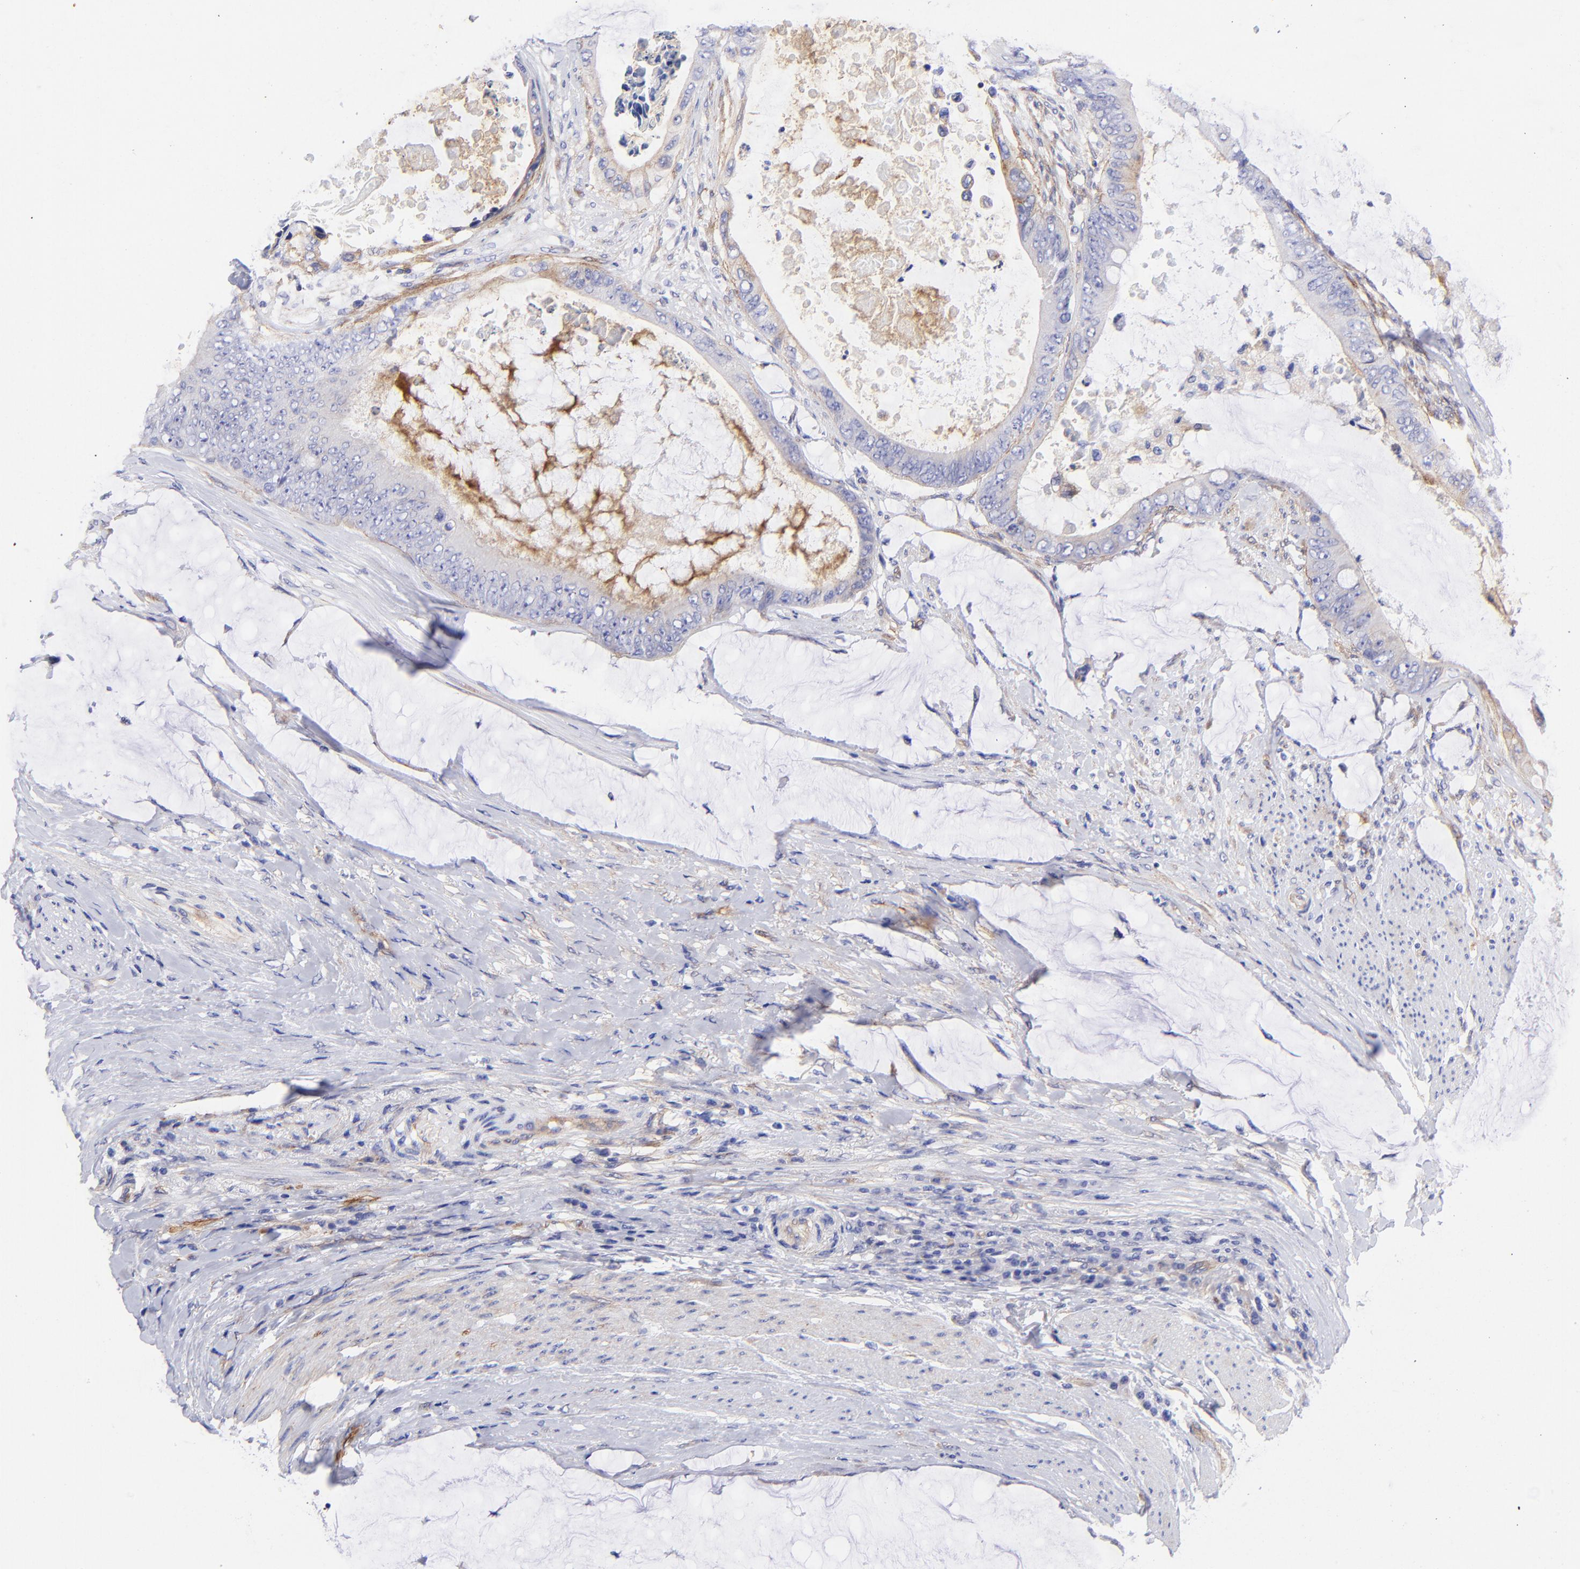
{"staining": {"intensity": "weak", "quantity": "<25%", "location": "cytoplasmic/membranous"}, "tissue": "colorectal cancer", "cell_type": "Tumor cells", "image_type": "cancer", "snomed": [{"axis": "morphology", "description": "Normal tissue, NOS"}, {"axis": "morphology", "description": "Adenocarcinoma, NOS"}, {"axis": "topography", "description": "Rectum"}, {"axis": "topography", "description": "Peripheral nerve tissue"}], "caption": "A high-resolution photomicrograph shows immunohistochemistry (IHC) staining of colorectal cancer (adenocarcinoma), which reveals no significant staining in tumor cells.", "gene": "PPFIBP1", "patient": {"sex": "female", "age": 77}}